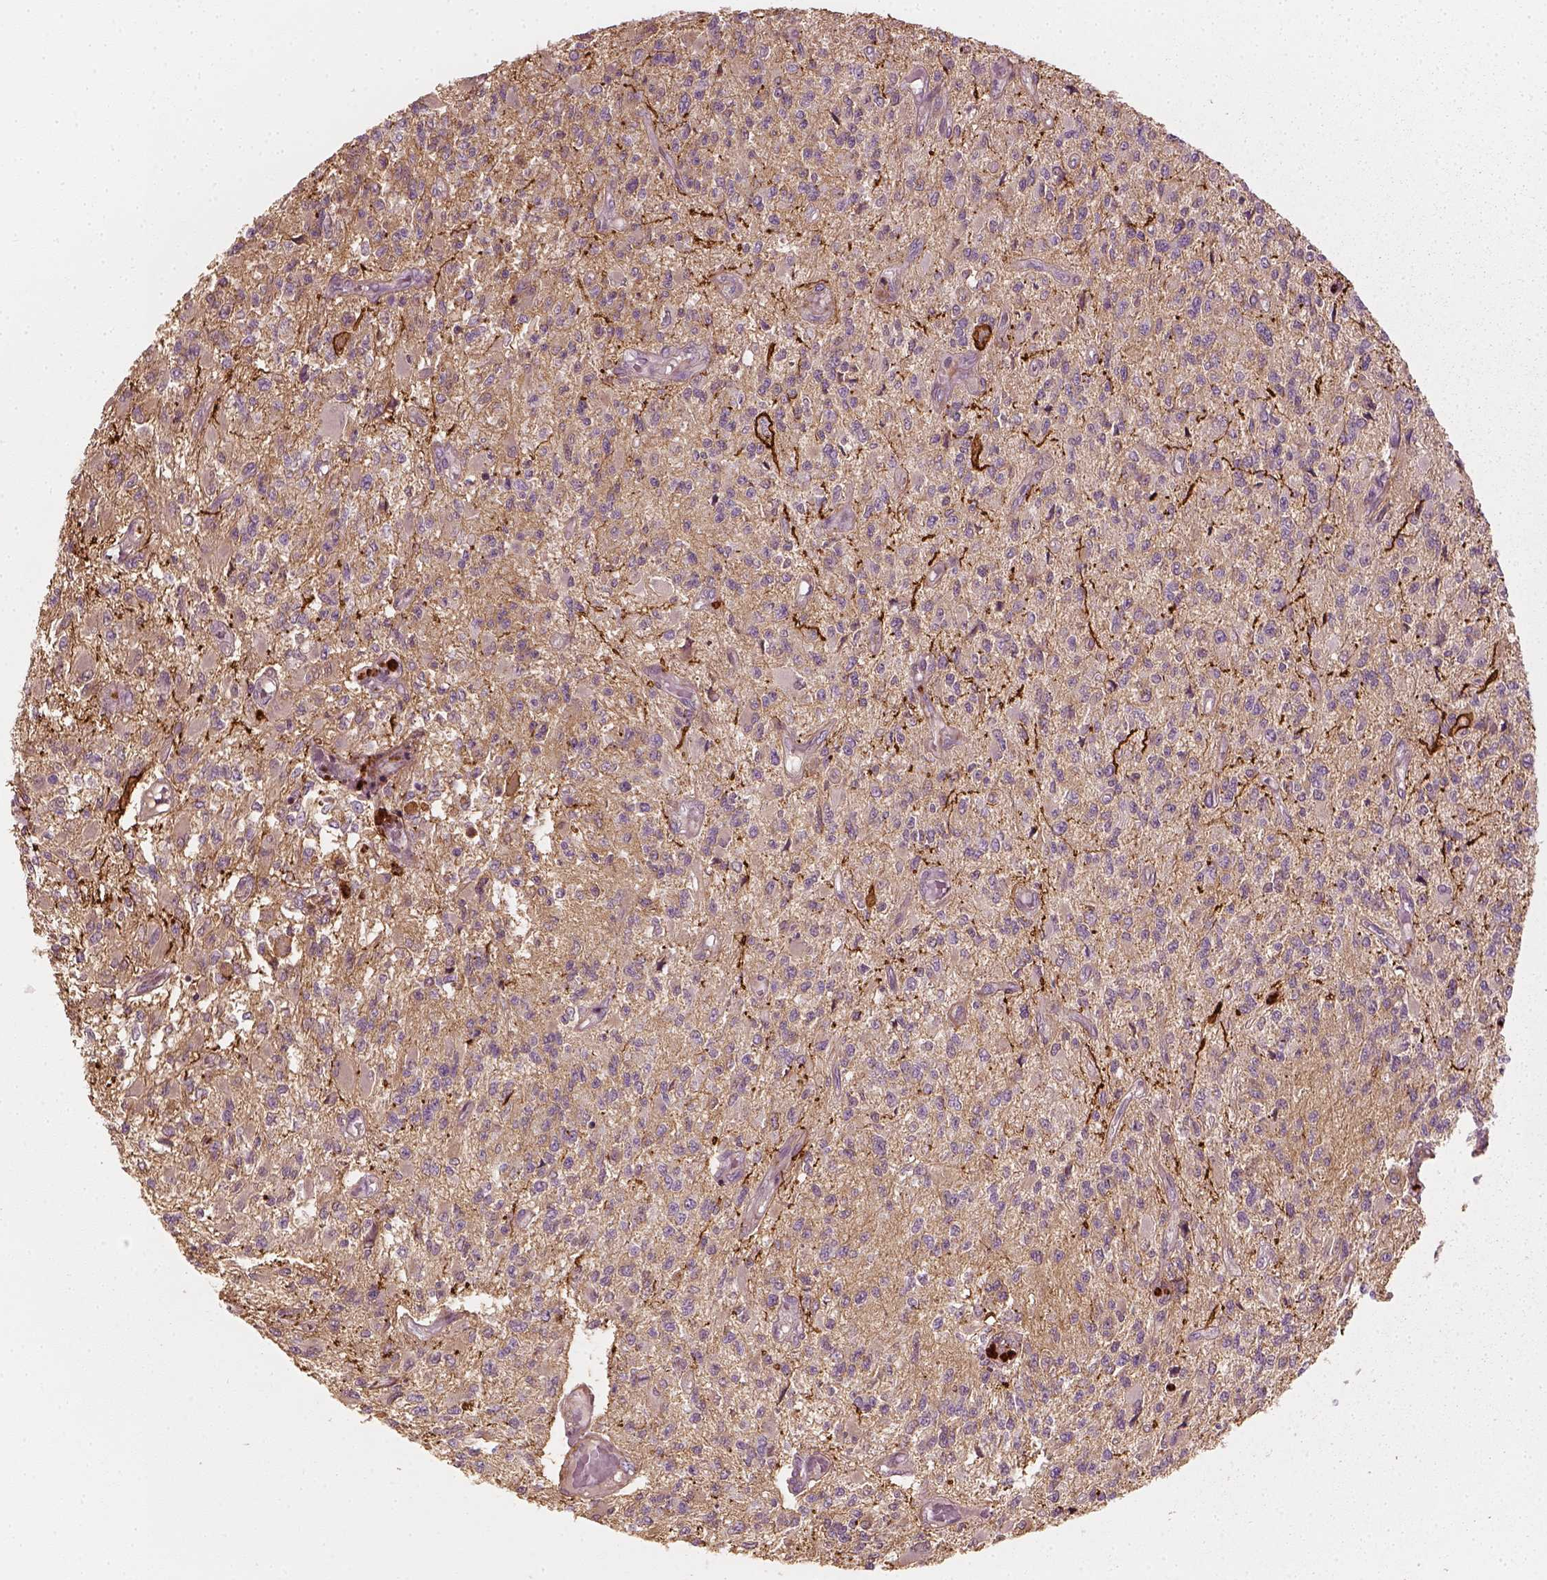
{"staining": {"intensity": "negative", "quantity": "none", "location": "none"}, "tissue": "glioma", "cell_type": "Tumor cells", "image_type": "cancer", "snomed": [{"axis": "morphology", "description": "Glioma, malignant, High grade"}, {"axis": "topography", "description": "Brain"}], "caption": "High magnification brightfield microscopy of malignant glioma (high-grade) stained with DAB (3,3'-diaminobenzidine) (brown) and counterstained with hematoxylin (blue): tumor cells show no significant staining.", "gene": "NPTN", "patient": {"sex": "female", "age": 63}}